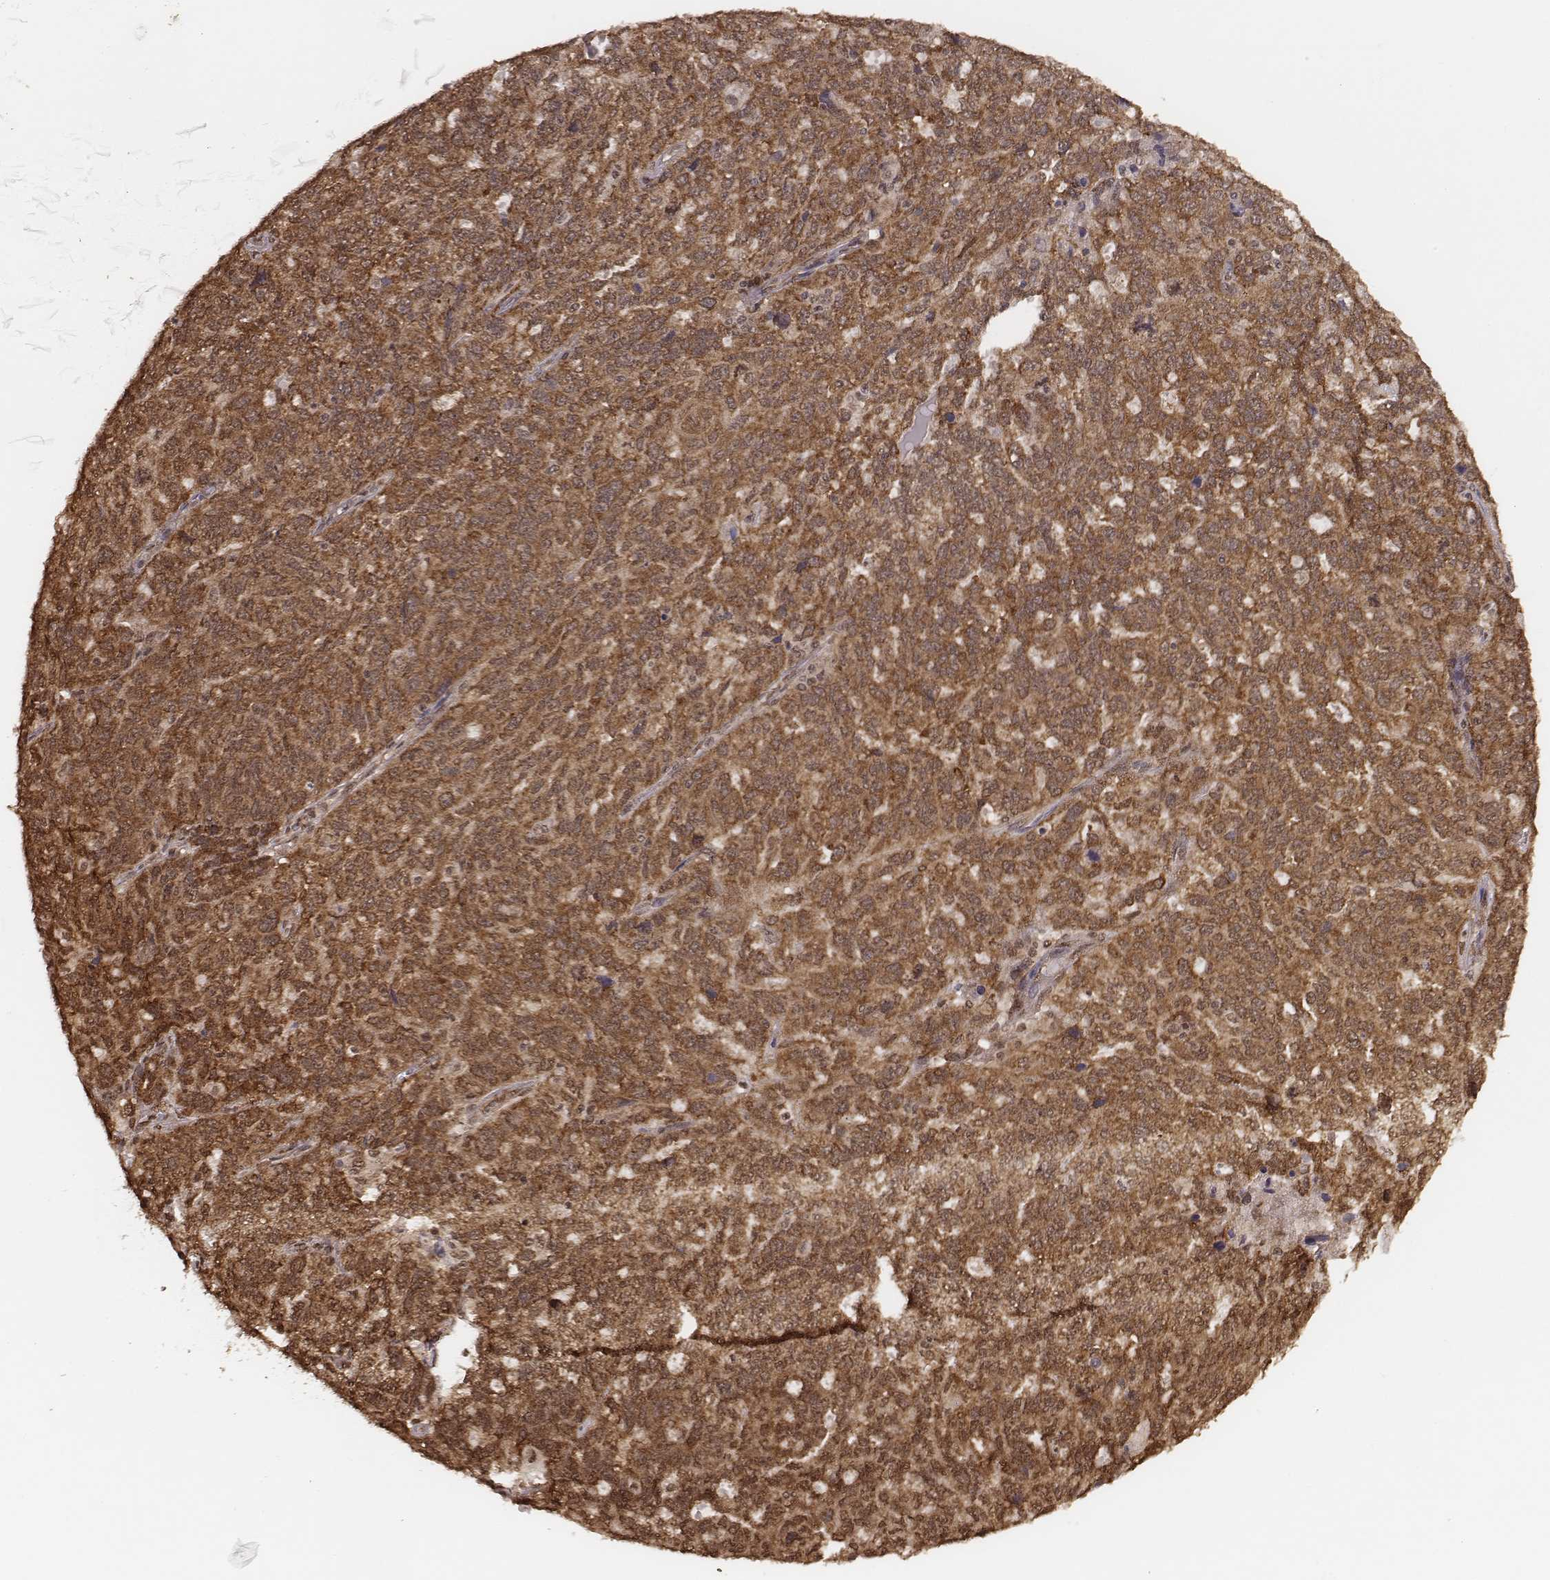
{"staining": {"intensity": "moderate", "quantity": ">75%", "location": "cytoplasmic/membranous,nuclear"}, "tissue": "ovarian cancer", "cell_type": "Tumor cells", "image_type": "cancer", "snomed": [{"axis": "morphology", "description": "Cystadenocarcinoma, serous, NOS"}, {"axis": "topography", "description": "Ovary"}], "caption": "This histopathology image shows ovarian cancer stained with IHC to label a protein in brown. The cytoplasmic/membranous and nuclear of tumor cells show moderate positivity for the protein. Nuclei are counter-stained blue.", "gene": "NFX1", "patient": {"sex": "female", "age": 71}}